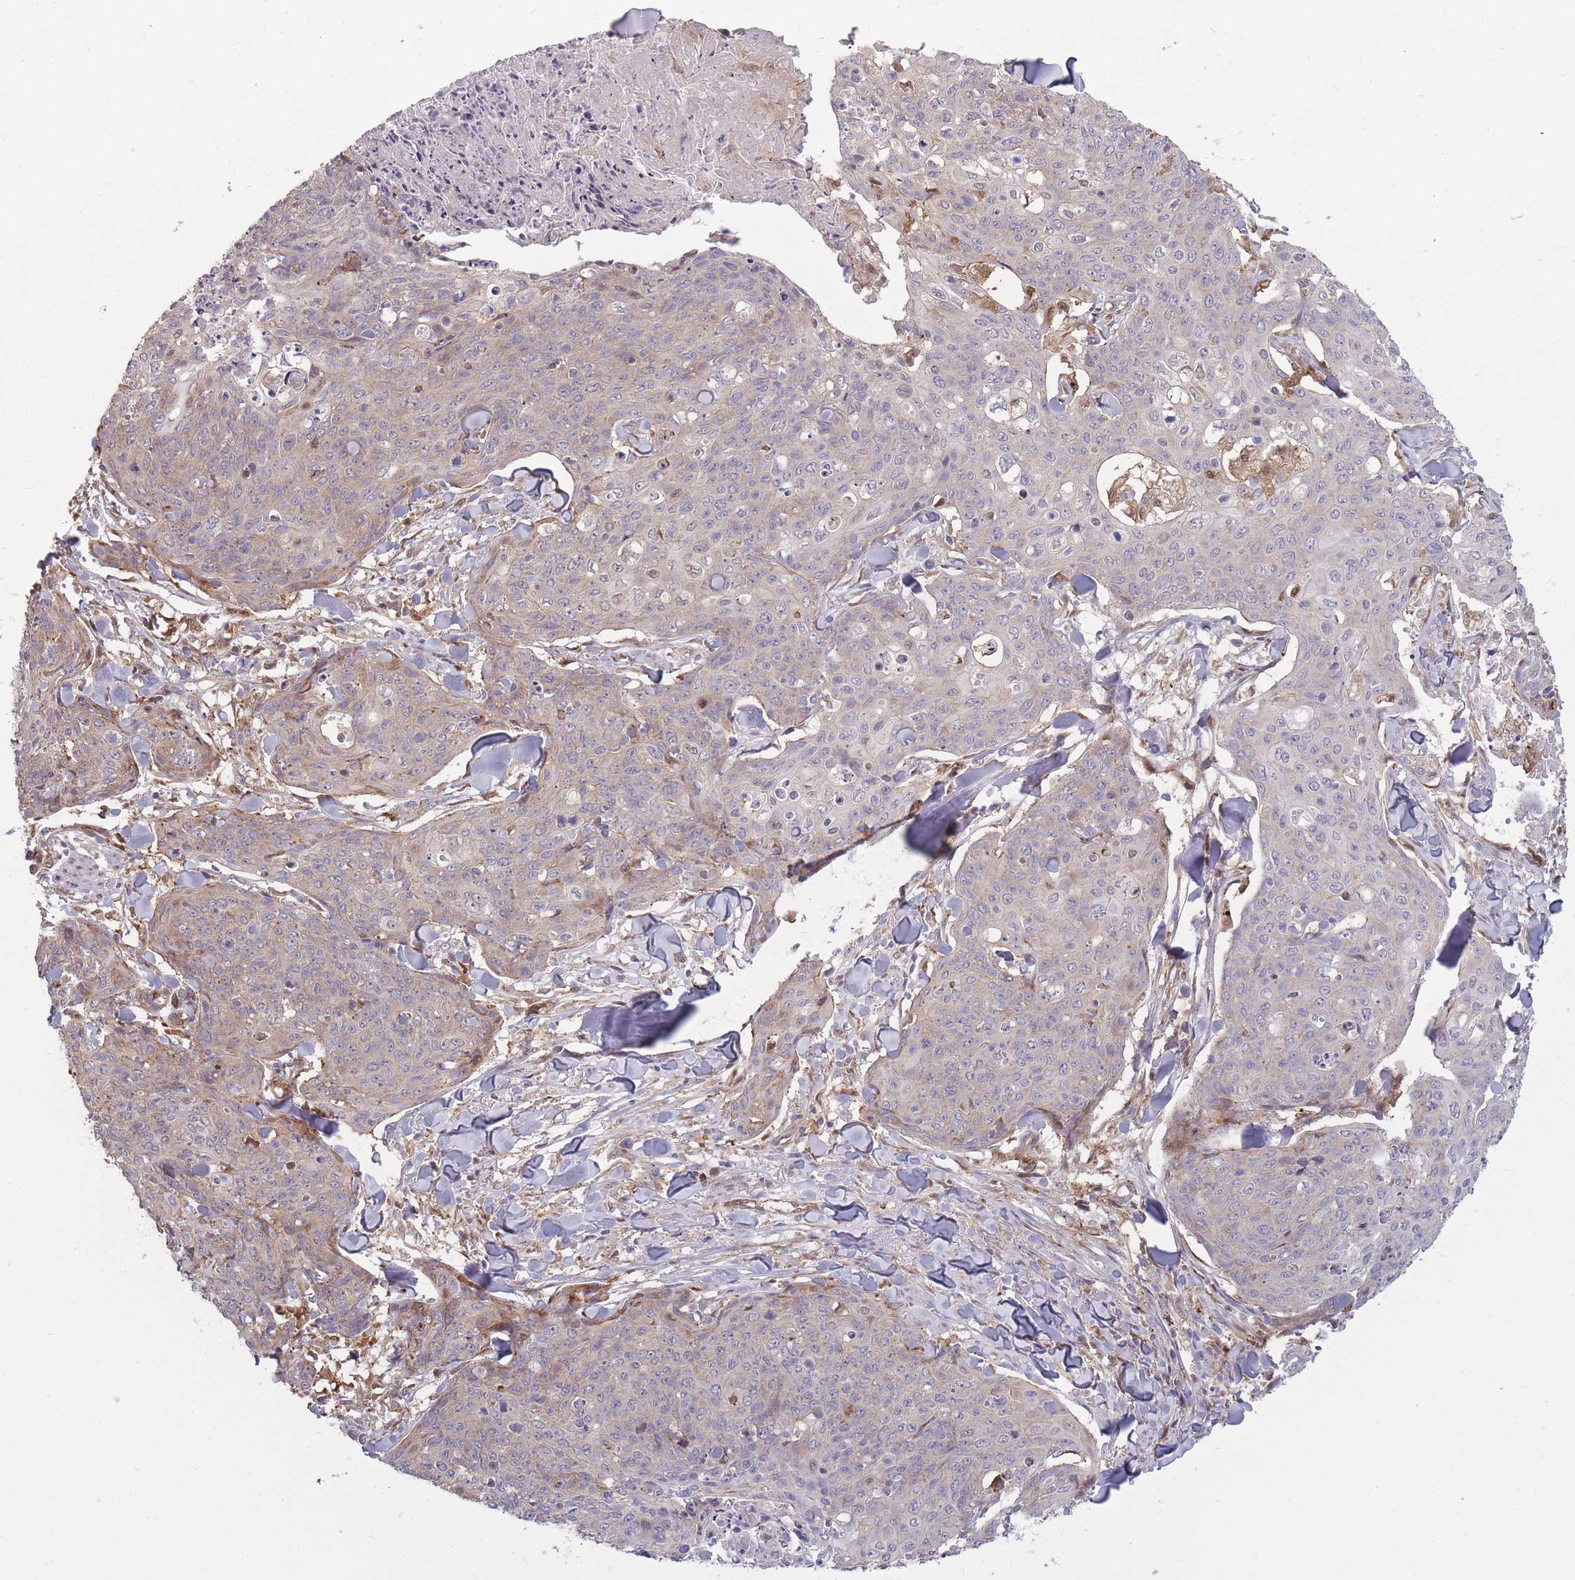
{"staining": {"intensity": "weak", "quantity": "25%-75%", "location": "cytoplasmic/membranous"}, "tissue": "skin cancer", "cell_type": "Tumor cells", "image_type": "cancer", "snomed": [{"axis": "morphology", "description": "Squamous cell carcinoma, NOS"}, {"axis": "topography", "description": "Skin"}, {"axis": "topography", "description": "Vulva"}], "caption": "Weak cytoplasmic/membranous staining is identified in about 25%-75% of tumor cells in squamous cell carcinoma (skin). The protein is shown in brown color, while the nuclei are stained blue.", "gene": "LGALS9", "patient": {"sex": "female", "age": 85}}